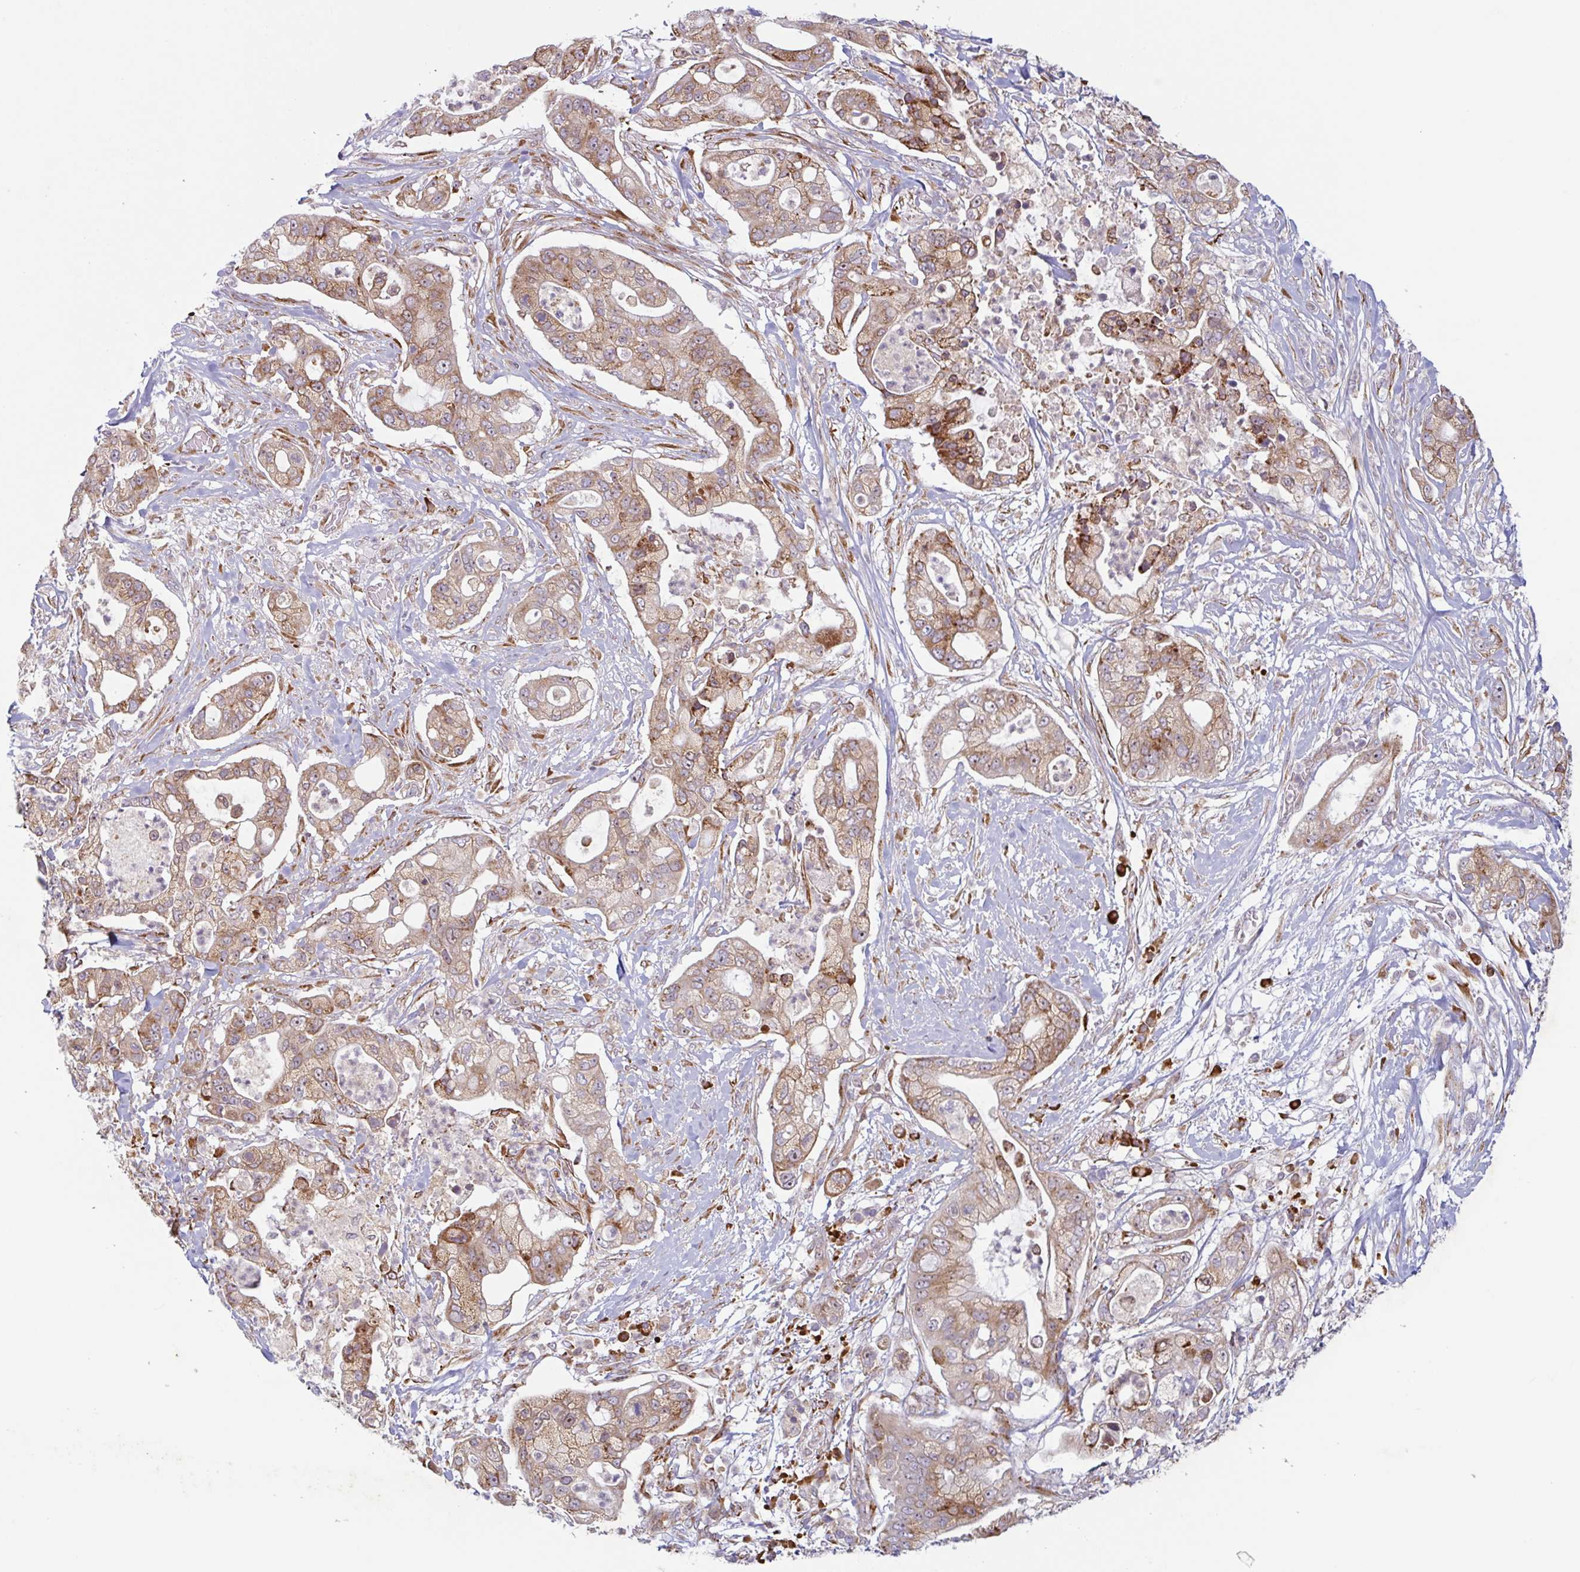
{"staining": {"intensity": "moderate", "quantity": ">75%", "location": "cytoplasmic/membranous"}, "tissue": "pancreatic cancer", "cell_type": "Tumor cells", "image_type": "cancer", "snomed": [{"axis": "morphology", "description": "Adenocarcinoma, NOS"}, {"axis": "topography", "description": "Pancreas"}], "caption": "Adenocarcinoma (pancreatic) stained with a brown dye demonstrates moderate cytoplasmic/membranous positive staining in approximately >75% of tumor cells.", "gene": "RIT1", "patient": {"sex": "female", "age": 69}}